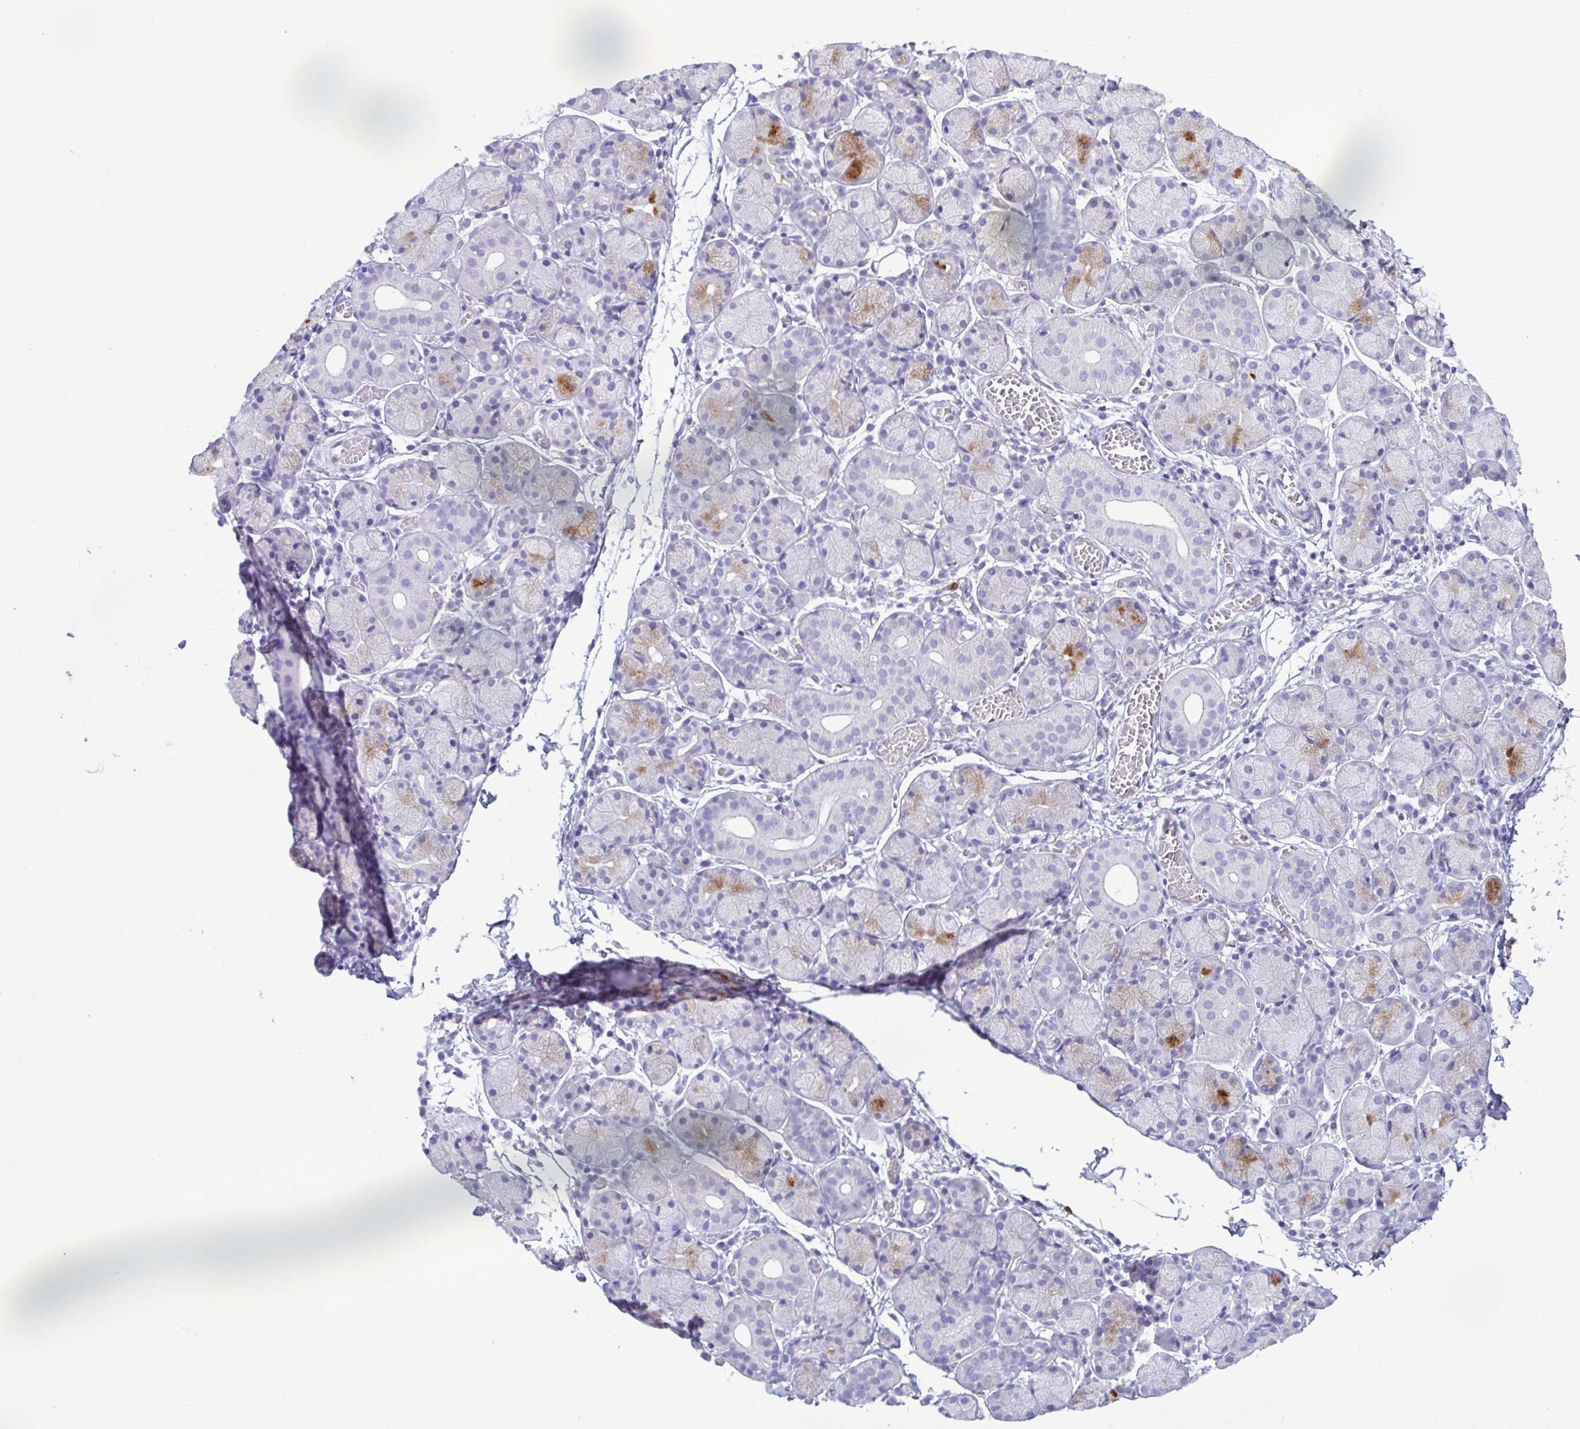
{"staining": {"intensity": "strong", "quantity": "<25%", "location": "cytoplasmic/membranous"}, "tissue": "salivary gland", "cell_type": "Glandular cells", "image_type": "normal", "snomed": [{"axis": "morphology", "description": "Normal tissue, NOS"}, {"axis": "topography", "description": "Salivary gland"}], "caption": "Protein staining of unremarkable salivary gland displays strong cytoplasmic/membranous positivity in approximately <25% of glandular cells.", "gene": "LTF", "patient": {"sex": "female", "age": 24}}